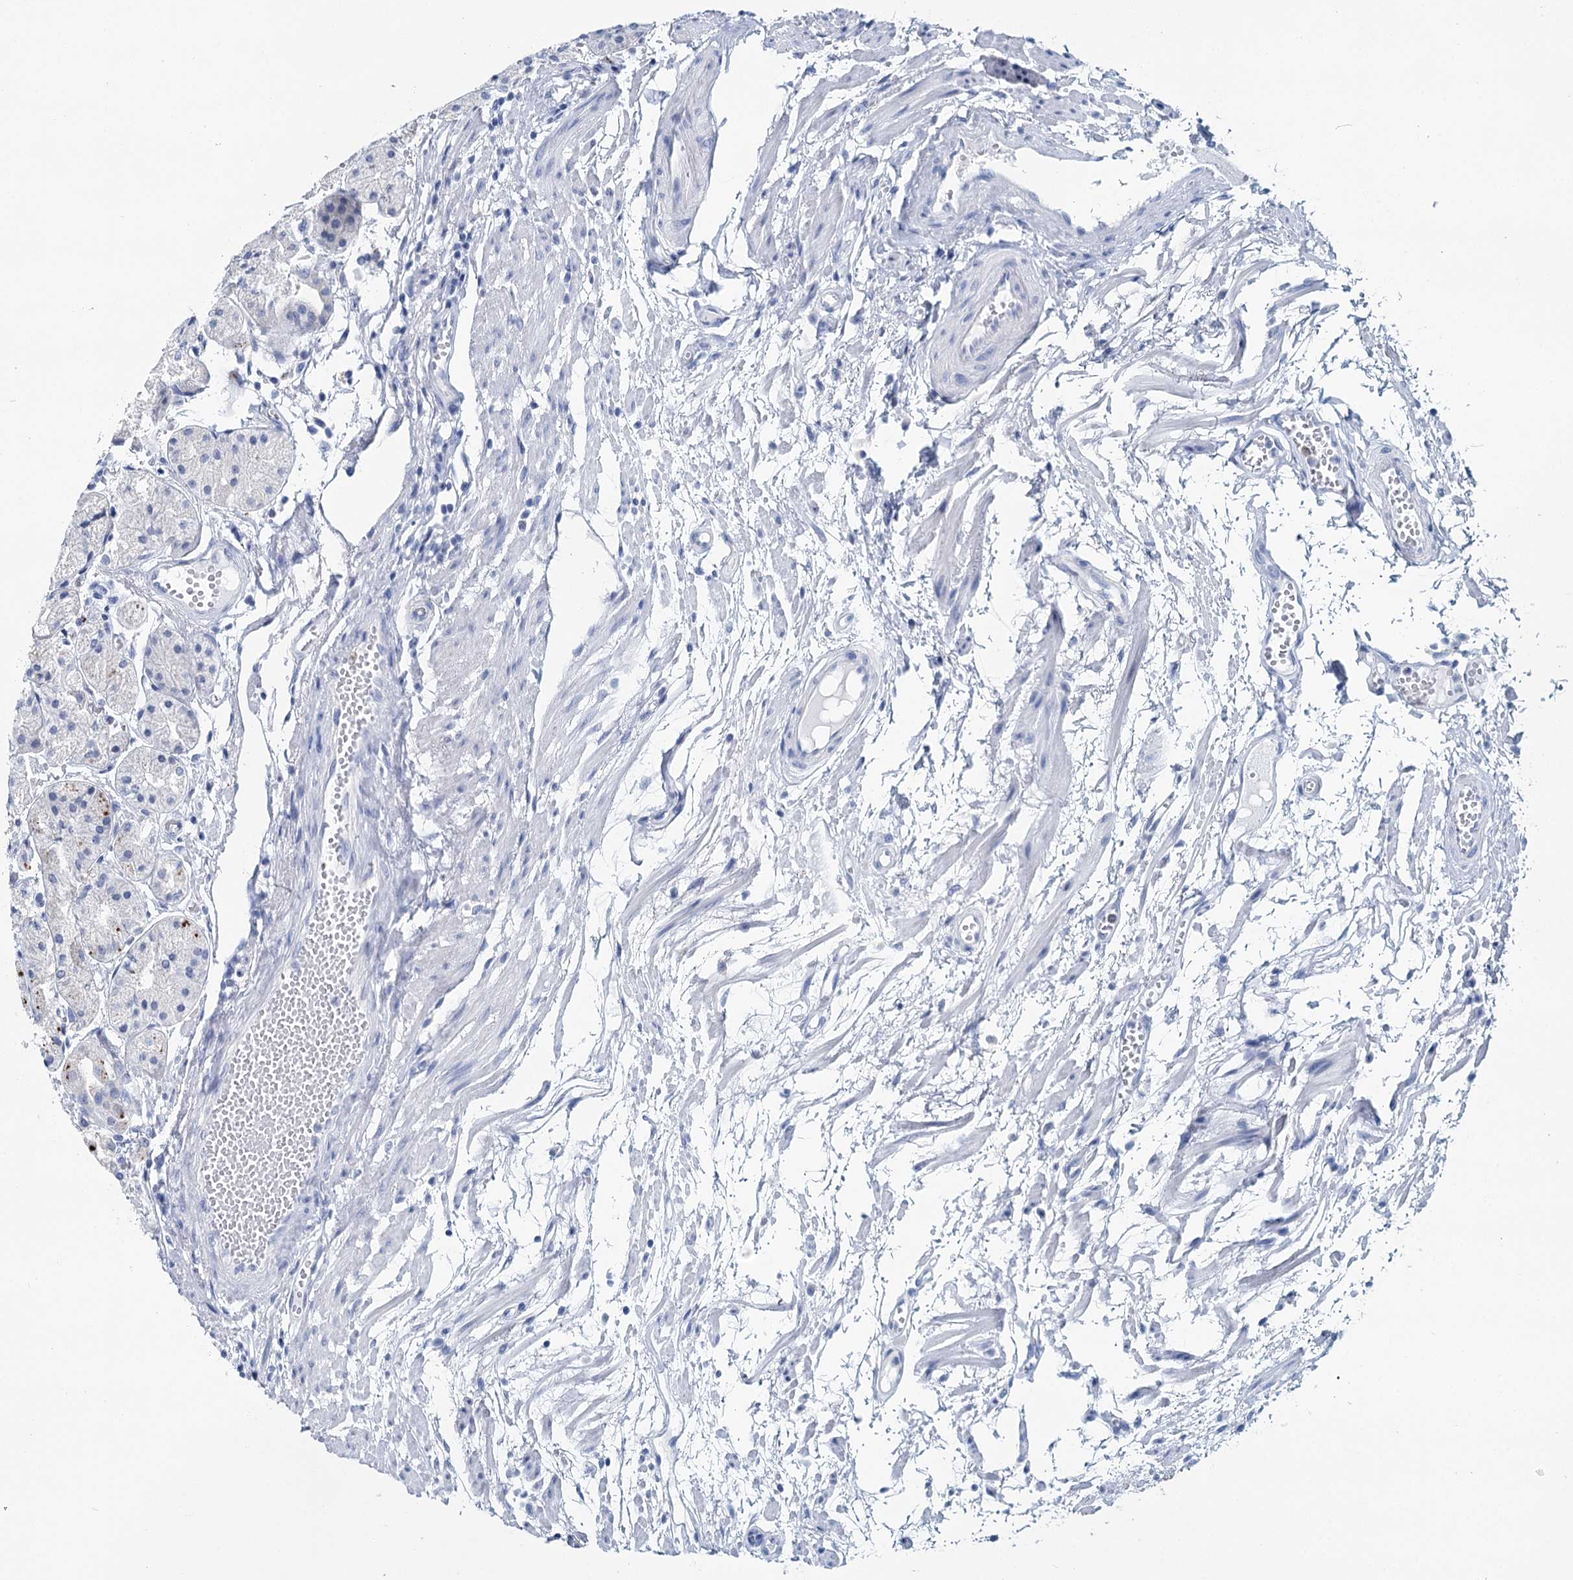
{"staining": {"intensity": "moderate", "quantity": "<25%", "location": "cytoplasmic/membranous"}, "tissue": "stomach", "cell_type": "Glandular cells", "image_type": "normal", "snomed": [{"axis": "morphology", "description": "Normal tissue, NOS"}, {"axis": "topography", "description": "Stomach, upper"}], "caption": "Immunohistochemical staining of normal stomach demonstrates moderate cytoplasmic/membranous protein expression in approximately <25% of glandular cells. (DAB (3,3'-diaminobenzidine) IHC, brown staining for protein, blue staining for nuclei).", "gene": "METTL7B", "patient": {"sex": "male", "age": 72}}